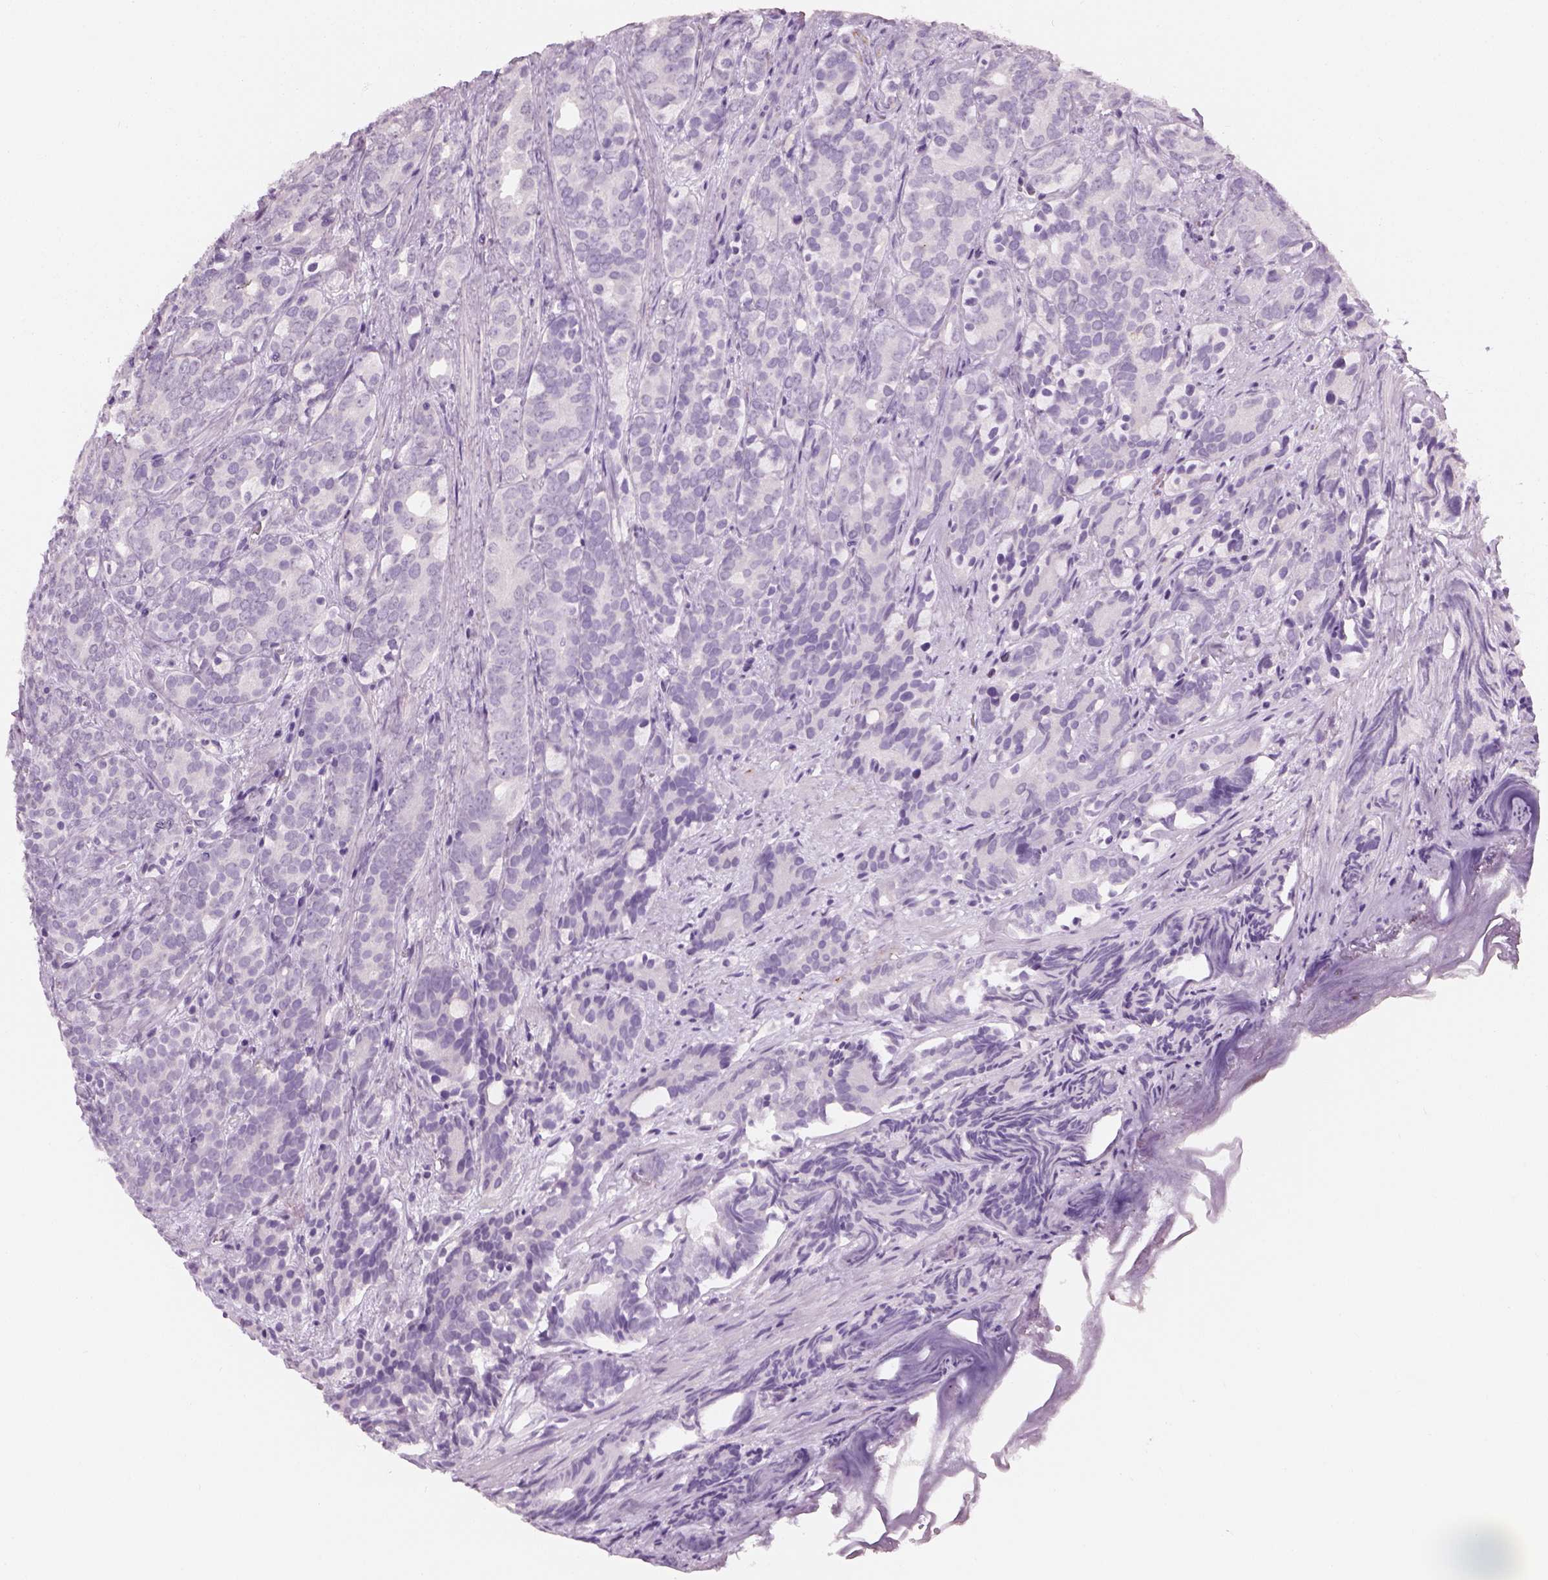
{"staining": {"intensity": "negative", "quantity": "none", "location": "none"}, "tissue": "prostate cancer", "cell_type": "Tumor cells", "image_type": "cancer", "snomed": [{"axis": "morphology", "description": "Adenocarcinoma, High grade"}, {"axis": "topography", "description": "Prostate"}], "caption": "Tumor cells are negative for brown protein staining in high-grade adenocarcinoma (prostate).", "gene": "TH", "patient": {"sex": "male", "age": 84}}